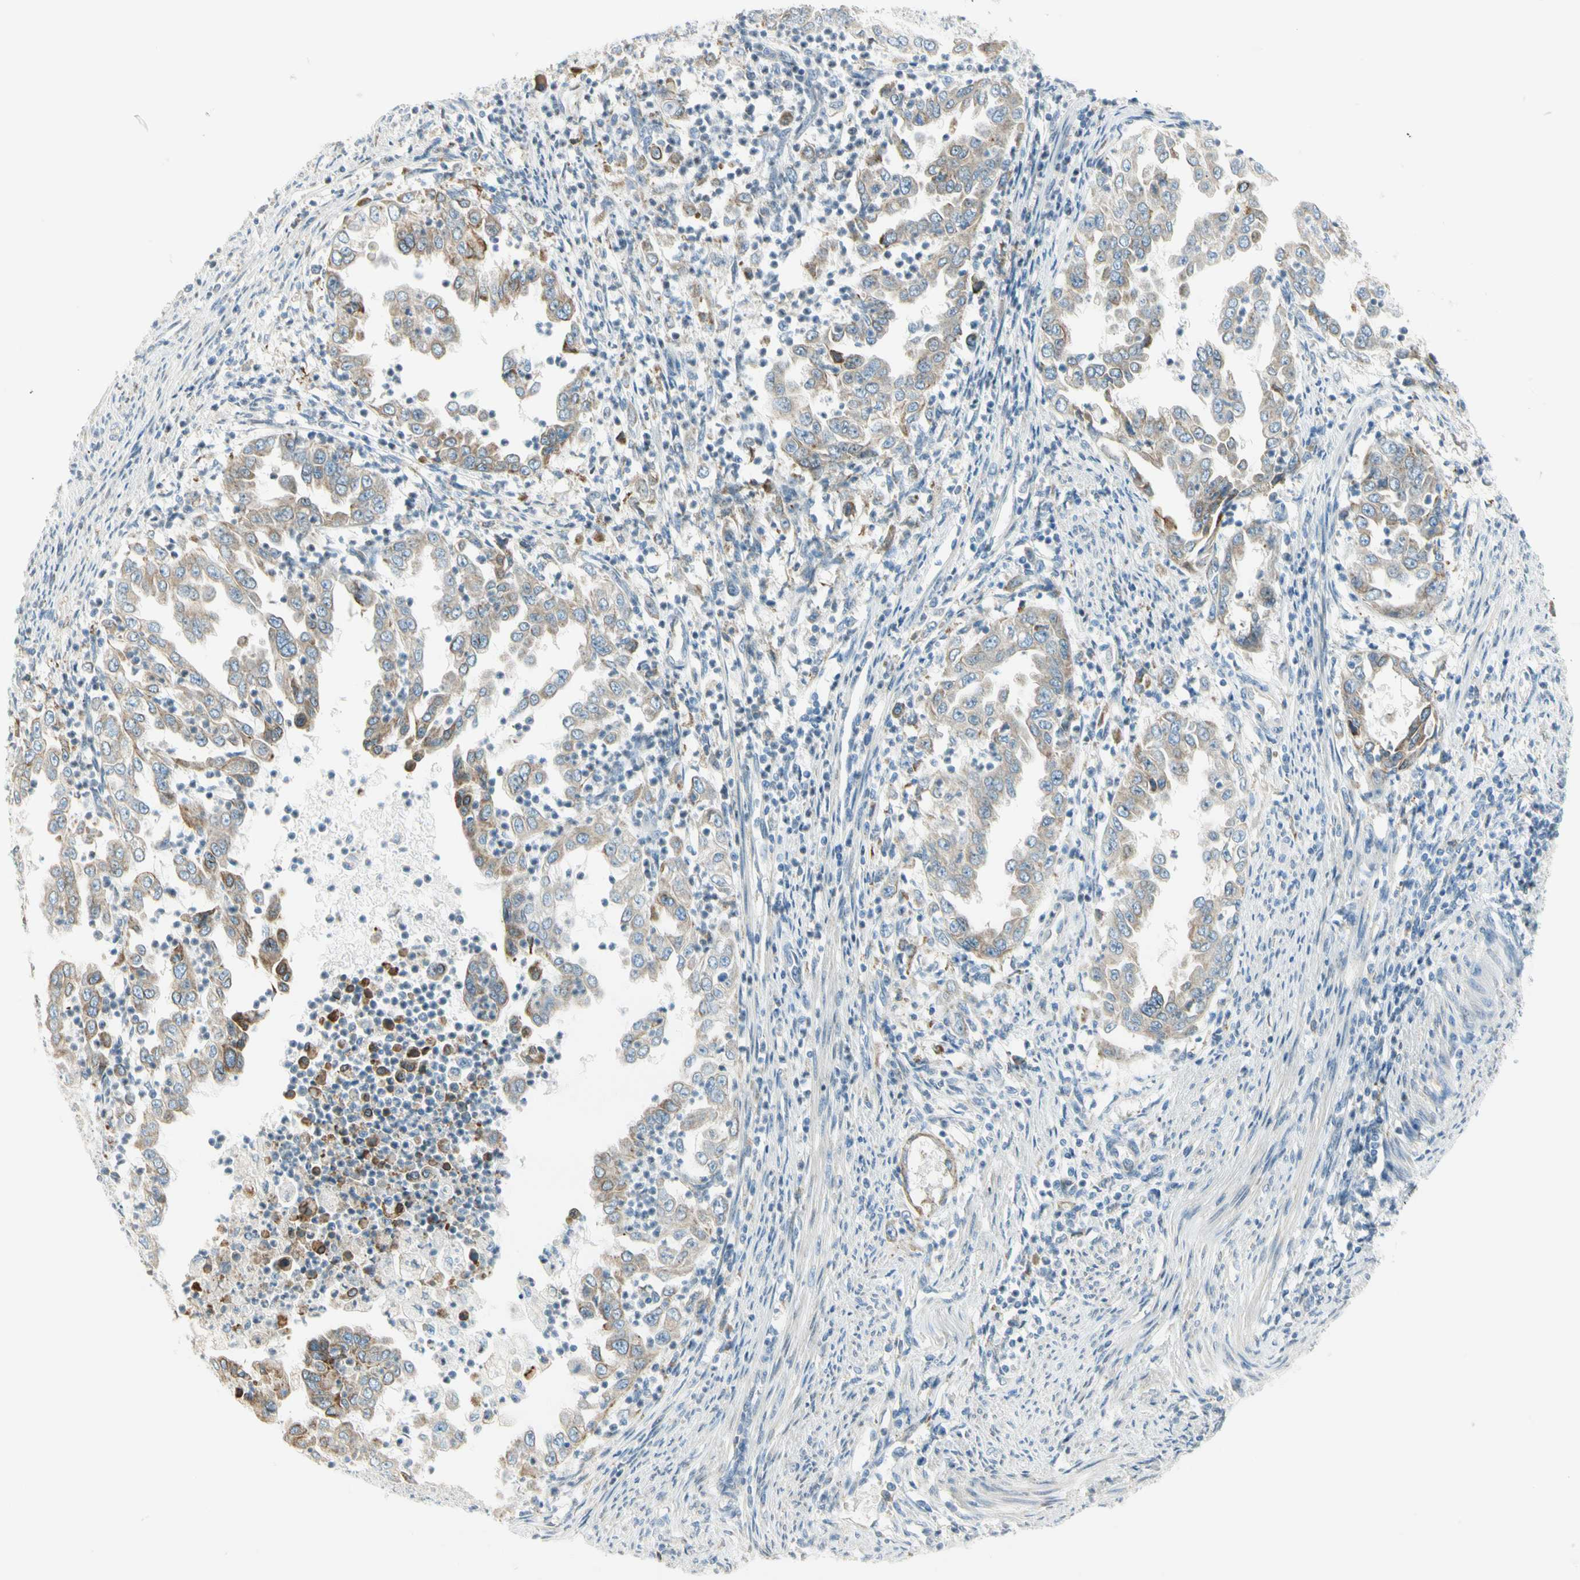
{"staining": {"intensity": "weak", "quantity": "25%-75%", "location": "cytoplasmic/membranous"}, "tissue": "endometrial cancer", "cell_type": "Tumor cells", "image_type": "cancer", "snomed": [{"axis": "morphology", "description": "Adenocarcinoma, NOS"}, {"axis": "topography", "description": "Endometrium"}], "caption": "Endometrial cancer (adenocarcinoma) stained with IHC reveals weak cytoplasmic/membranous expression in about 25%-75% of tumor cells.", "gene": "TNFSF11", "patient": {"sex": "female", "age": 85}}